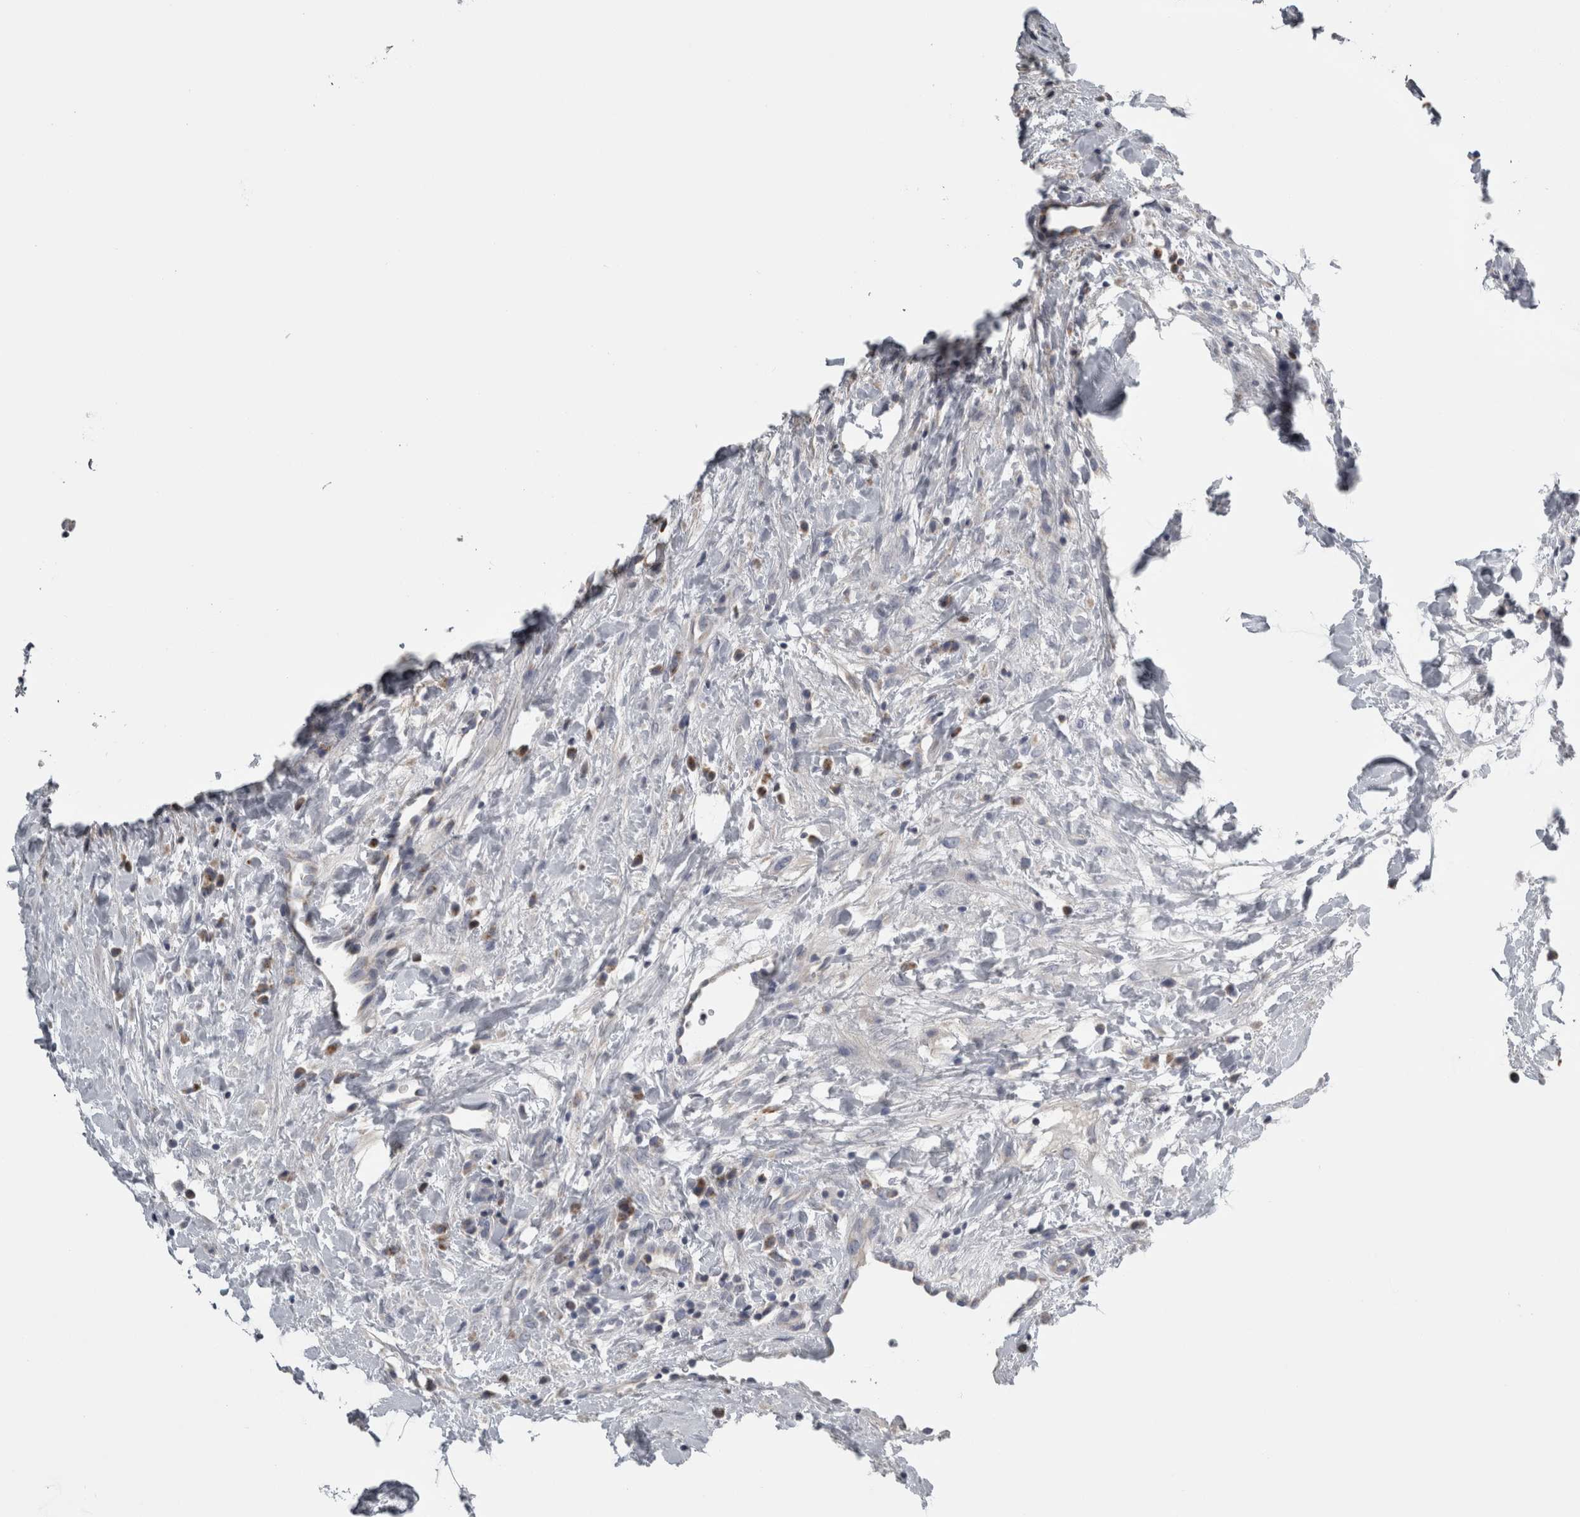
{"staining": {"intensity": "negative", "quantity": "none", "location": "none"}, "tissue": "breast cancer", "cell_type": "Tumor cells", "image_type": "cancer", "snomed": [{"axis": "morphology", "description": "Duct carcinoma"}, {"axis": "topography", "description": "Breast"}], "caption": "This is a micrograph of immunohistochemistry (IHC) staining of breast cancer, which shows no staining in tumor cells.", "gene": "TCAP", "patient": {"sex": "female", "age": 37}}